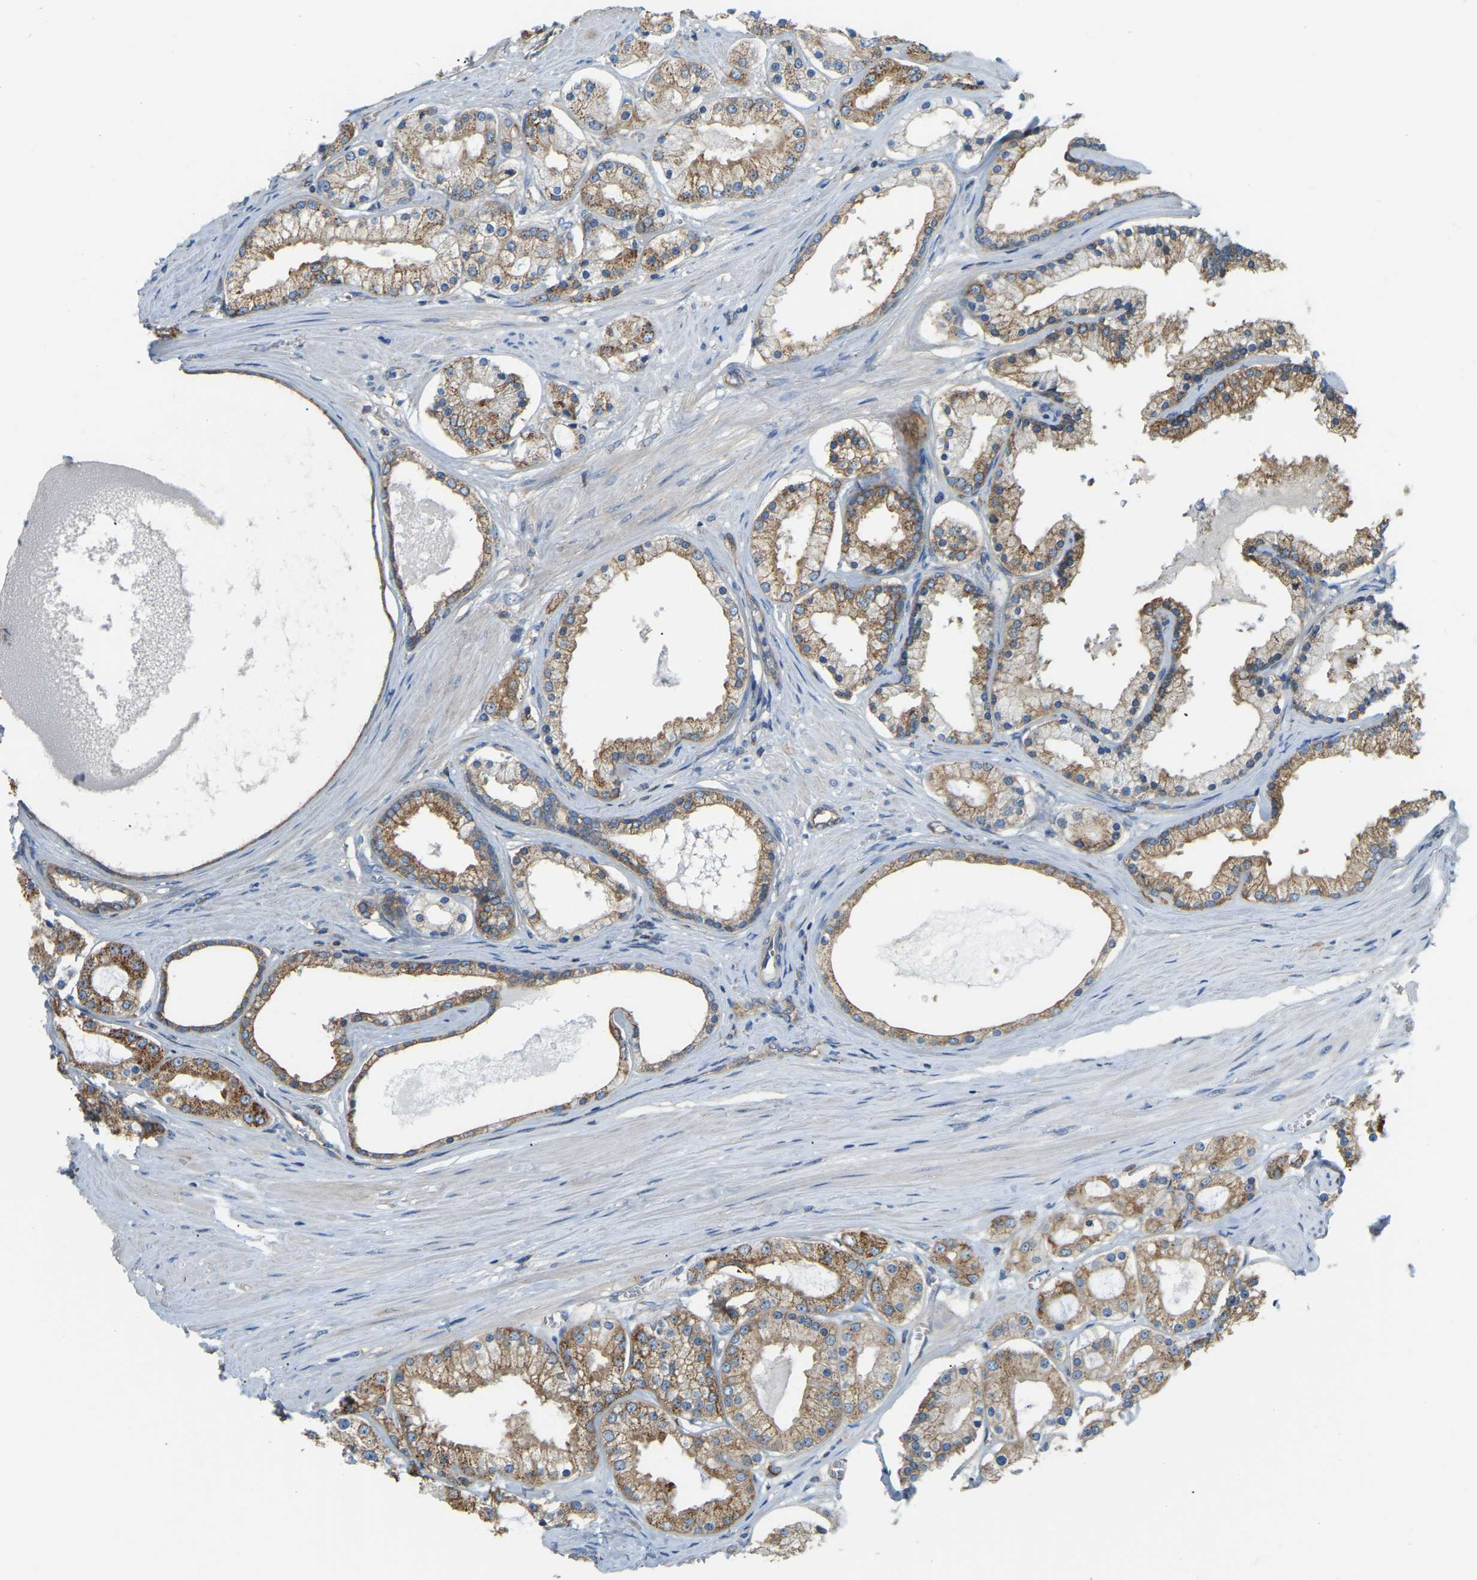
{"staining": {"intensity": "moderate", "quantity": ">75%", "location": "cytoplasmic/membranous"}, "tissue": "prostate cancer", "cell_type": "Tumor cells", "image_type": "cancer", "snomed": [{"axis": "morphology", "description": "Adenocarcinoma, High grade"}, {"axis": "topography", "description": "Prostate"}], "caption": "Tumor cells demonstrate medium levels of moderate cytoplasmic/membranous expression in about >75% of cells in human prostate high-grade adenocarcinoma.", "gene": "AHNAK", "patient": {"sex": "male", "age": 66}}